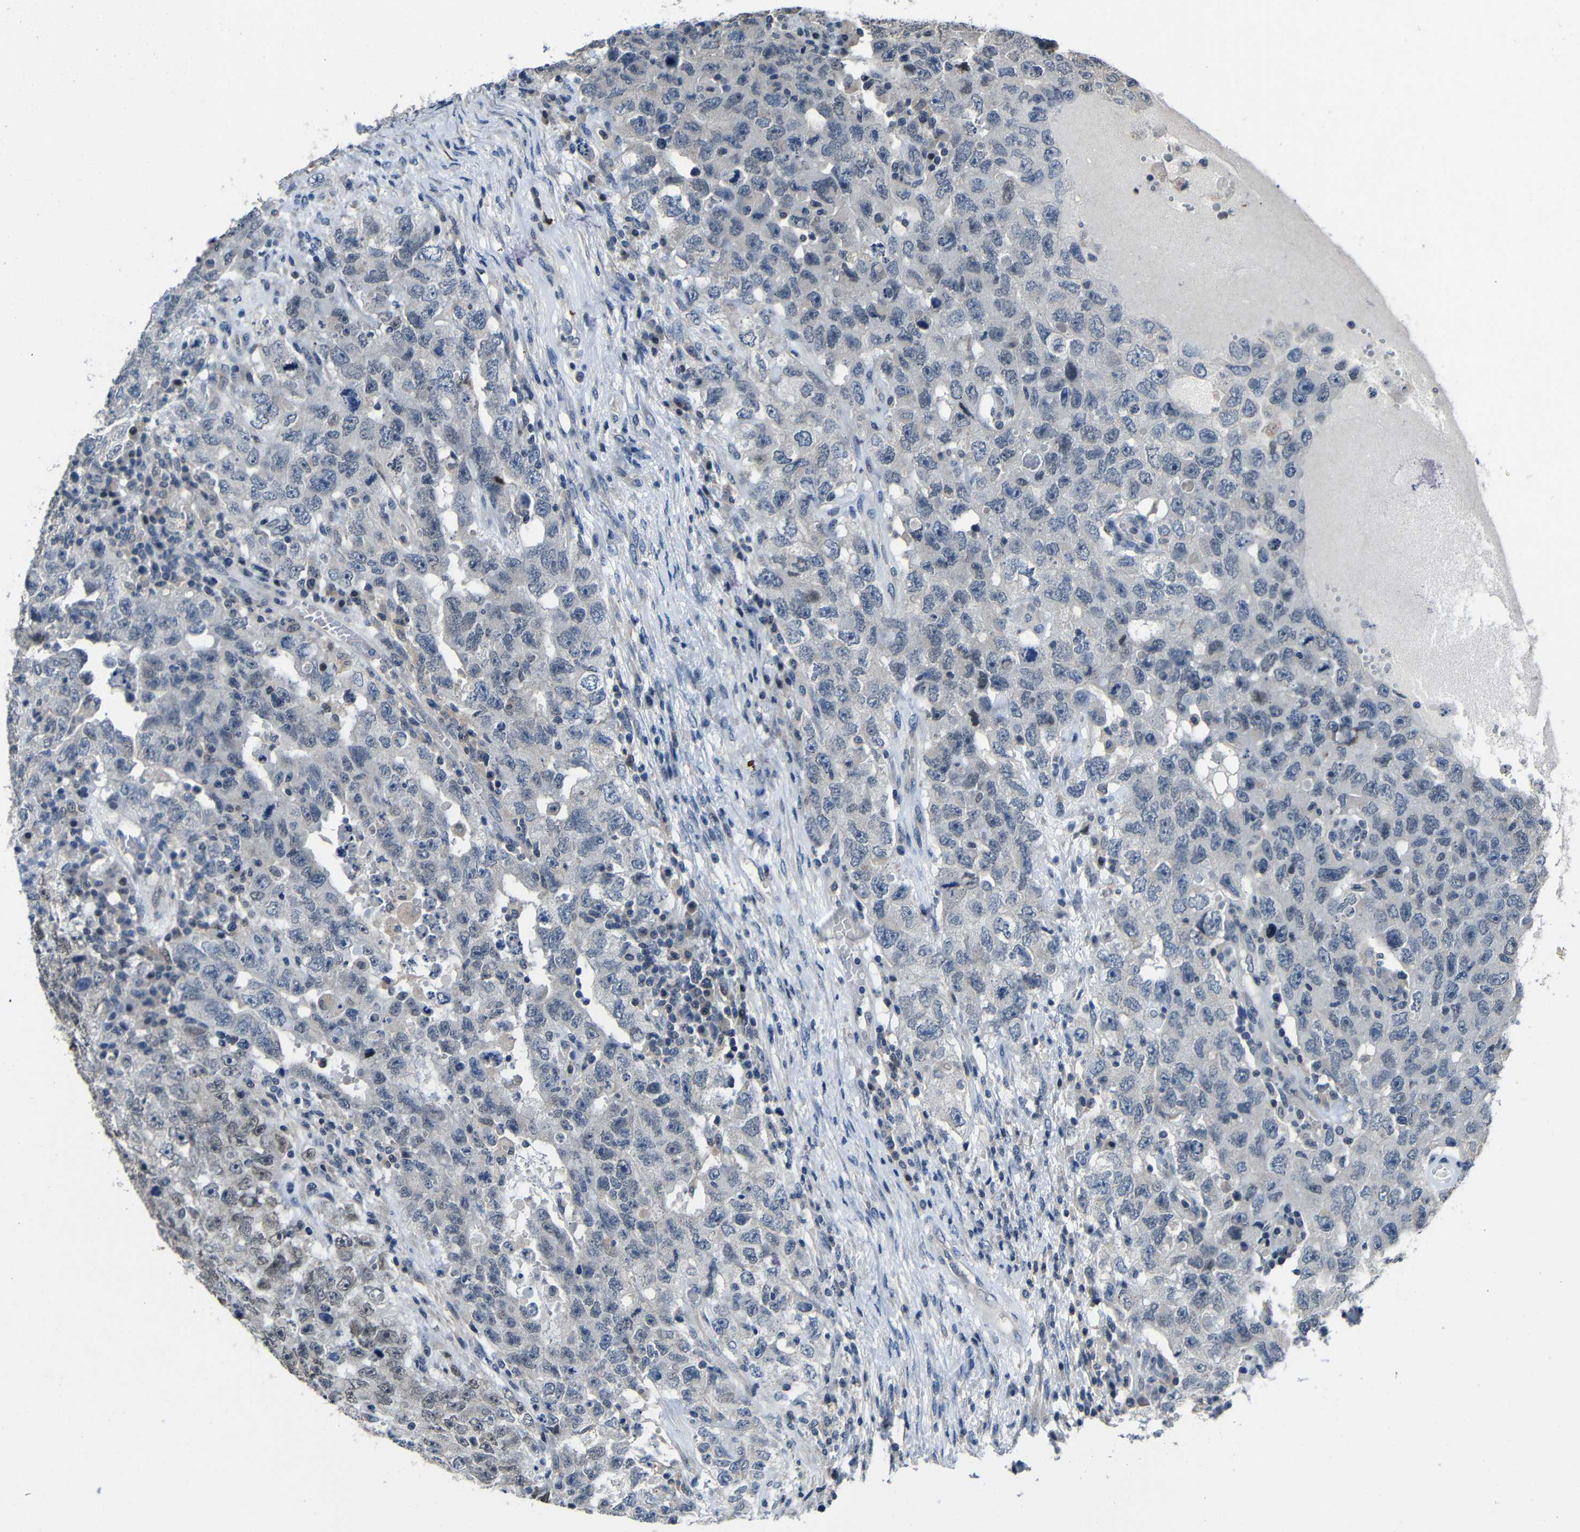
{"staining": {"intensity": "negative", "quantity": "none", "location": "none"}, "tissue": "testis cancer", "cell_type": "Tumor cells", "image_type": "cancer", "snomed": [{"axis": "morphology", "description": "Carcinoma, Embryonal, NOS"}, {"axis": "topography", "description": "Testis"}], "caption": "A micrograph of testis embryonal carcinoma stained for a protein exhibits no brown staining in tumor cells.", "gene": "C6orf89", "patient": {"sex": "male", "age": 26}}